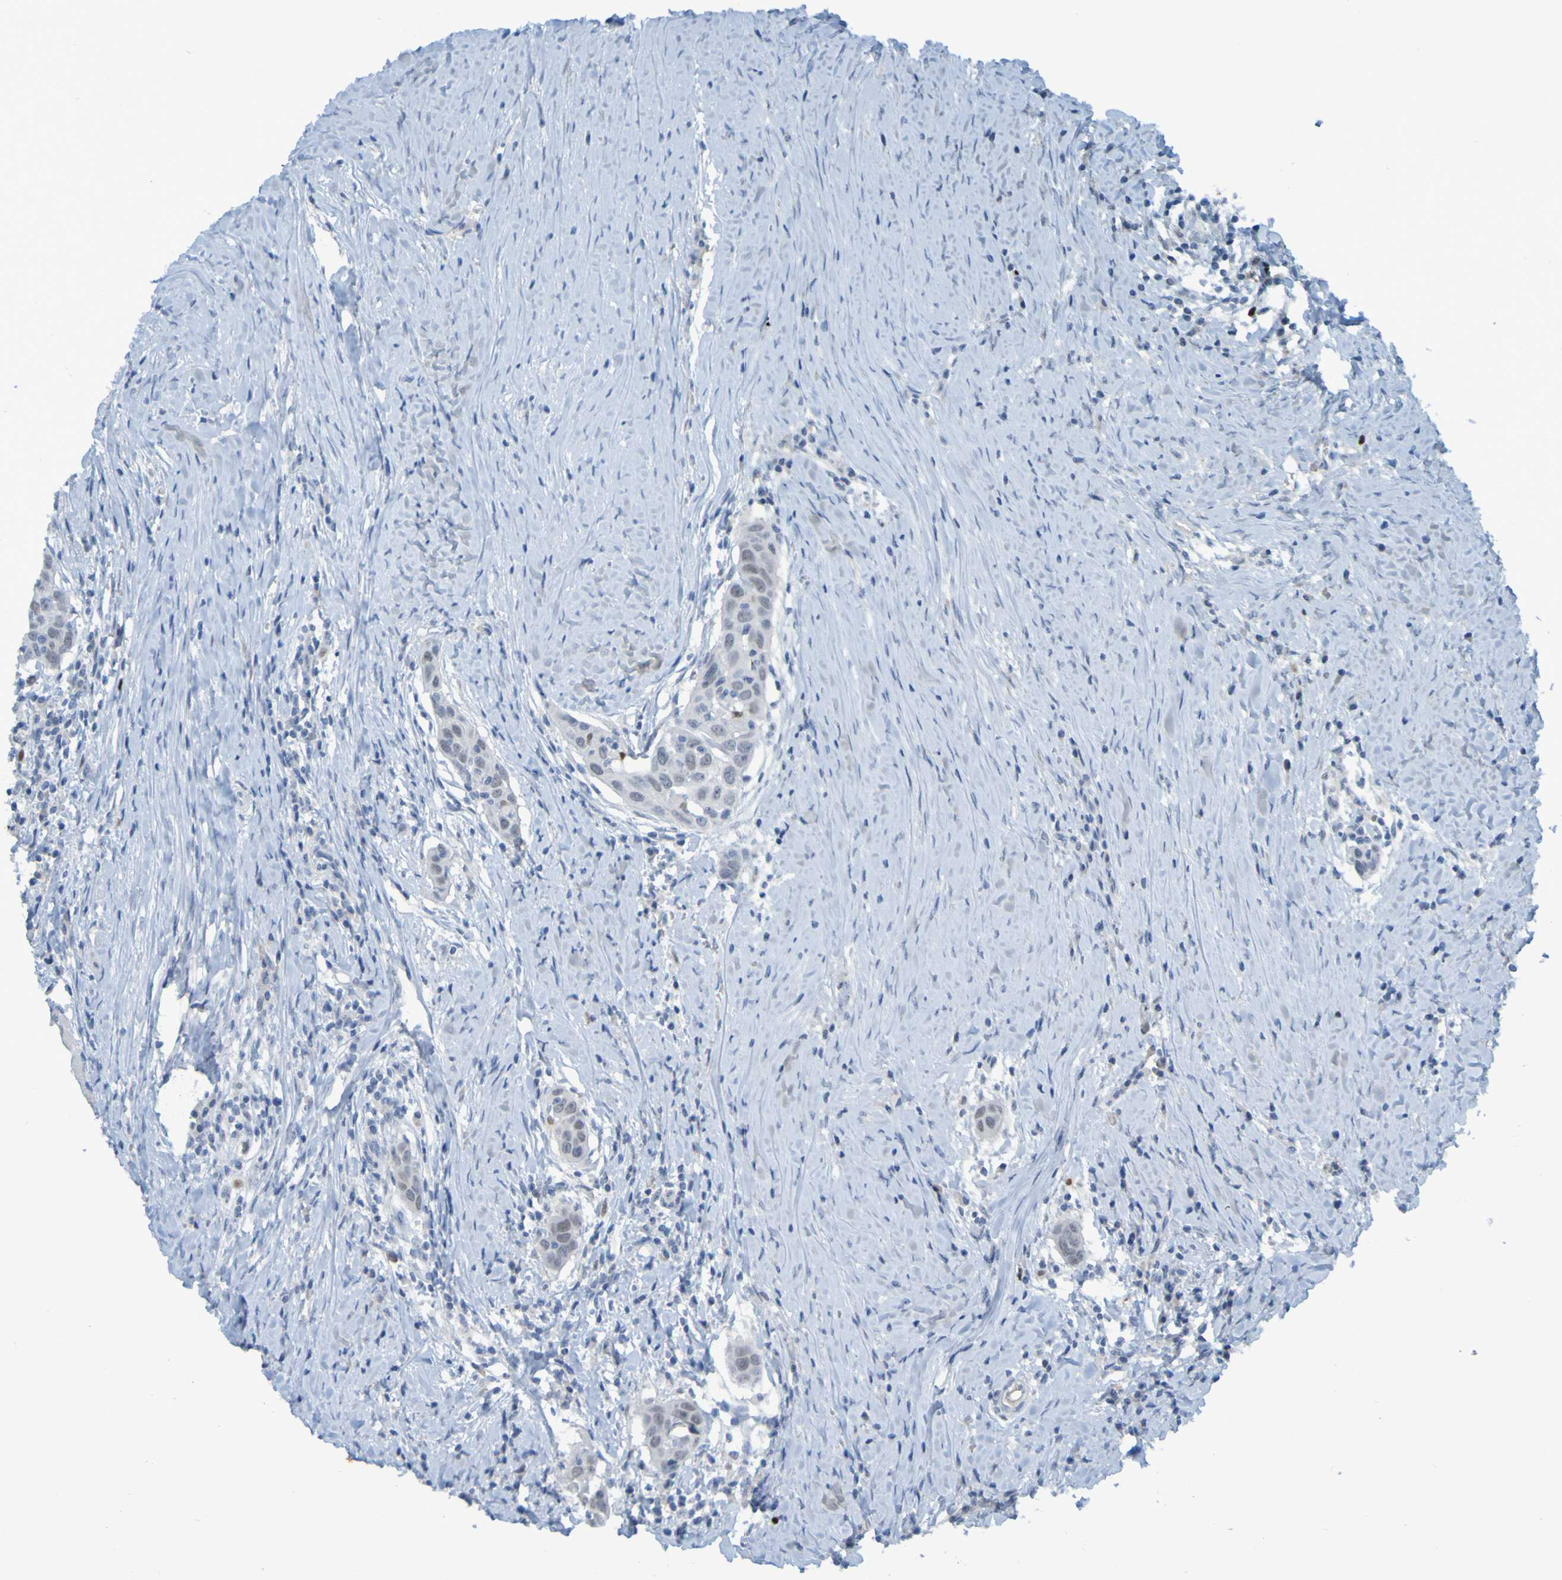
{"staining": {"intensity": "negative", "quantity": "none", "location": "none"}, "tissue": "head and neck cancer", "cell_type": "Tumor cells", "image_type": "cancer", "snomed": [{"axis": "morphology", "description": "Squamous cell carcinoma, NOS"}, {"axis": "topography", "description": "Oral tissue"}, {"axis": "topography", "description": "Head-Neck"}], "caption": "IHC image of human squamous cell carcinoma (head and neck) stained for a protein (brown), which exhibits no expression in tumor cells. The staining is performed using DAB (3,3'-diaminobenzidine) brown chromogen with nuclei counter-stained in using hematoxylin.", "gene": "USP36", "patient": {"sex": "female", "age": 50}}